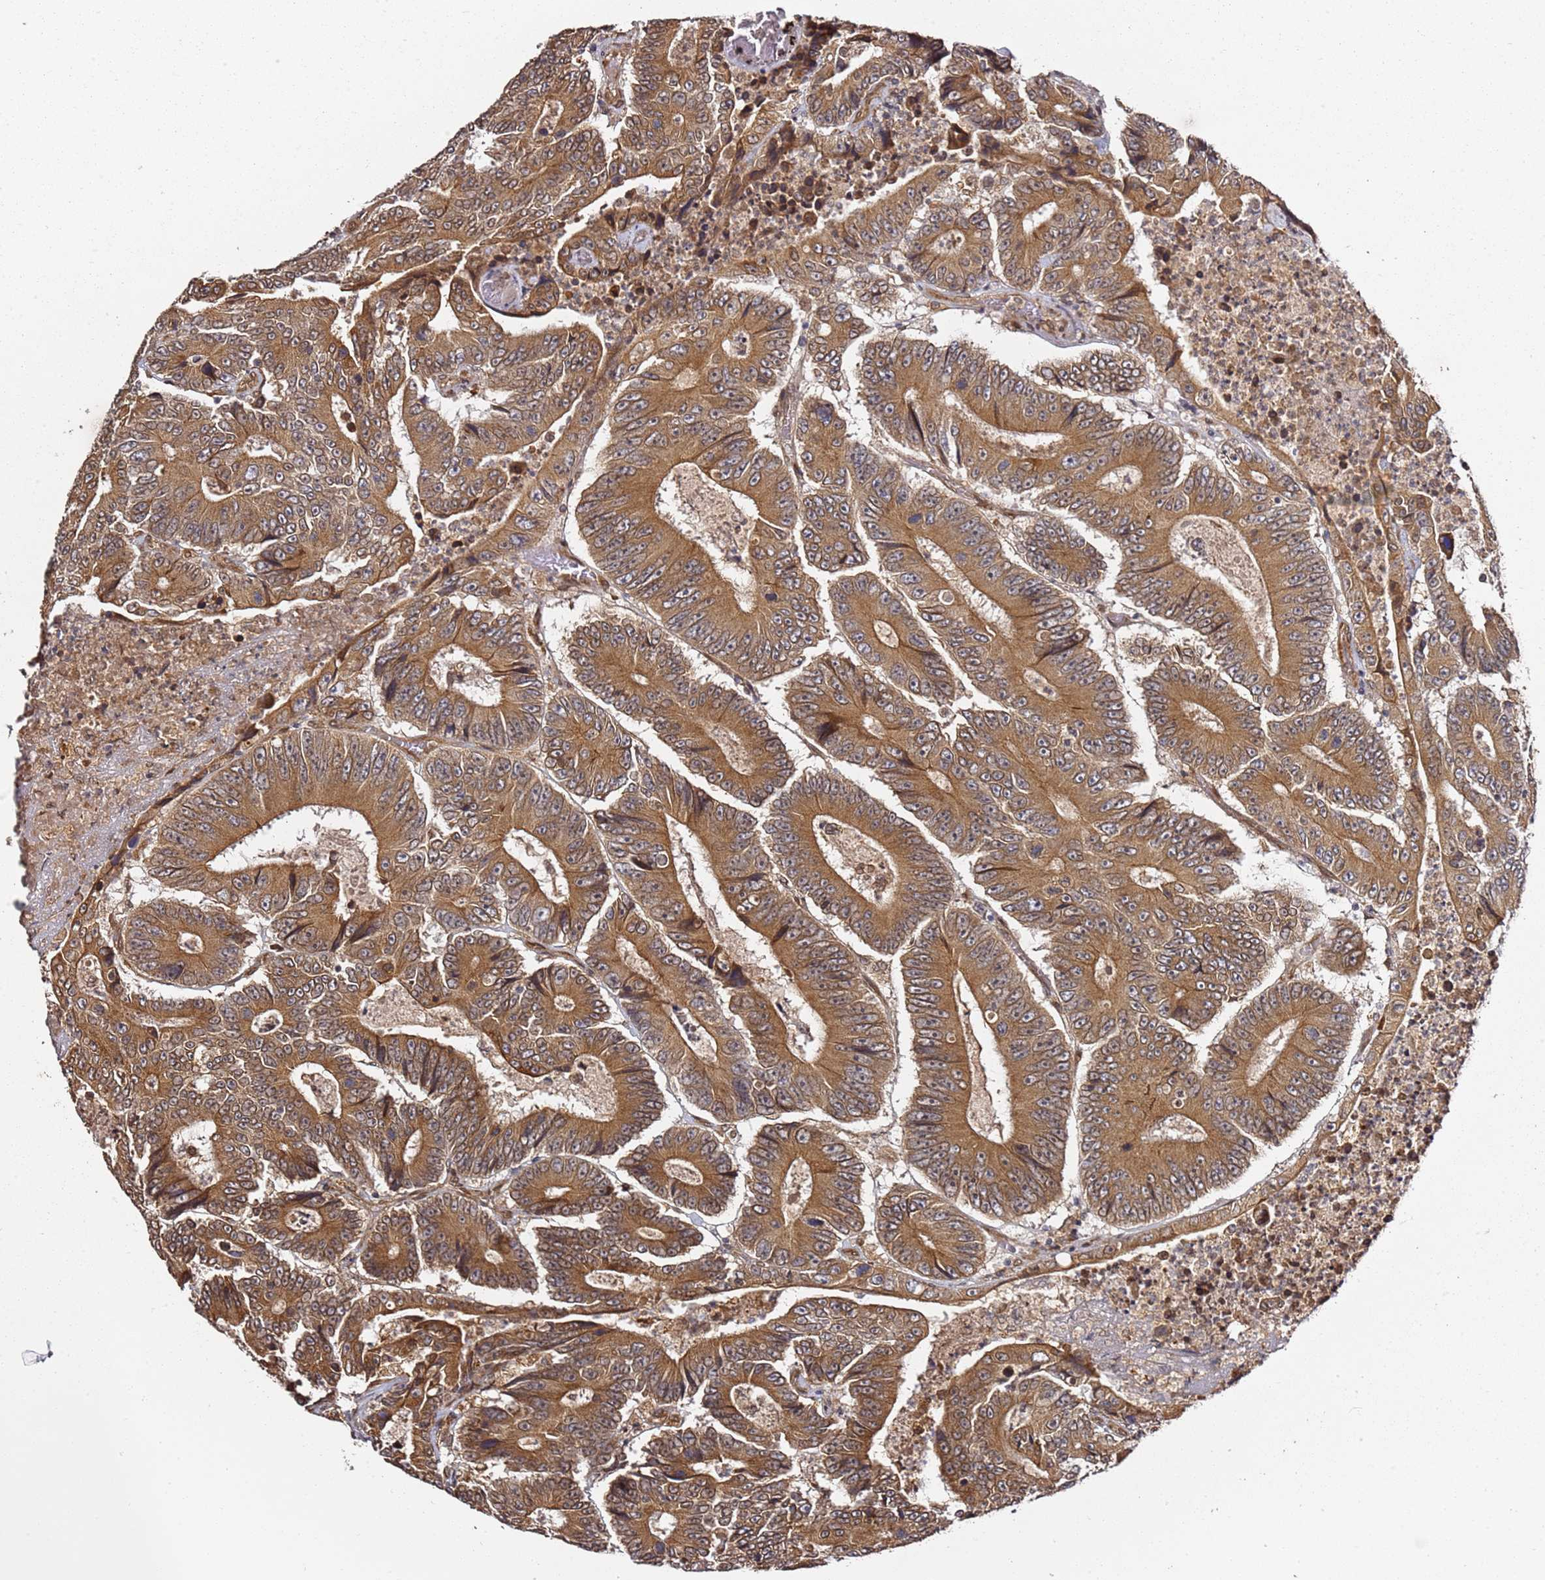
{"staining": {"intensity": "moderate", "quantity": ">75%", "location": "cytoplasmic/membranous"}, "tissue": "colorectal cancer", "cell_type": "Tumor cells", "image_type": "cancer", "snomed": [{"axis": "morphology", "description": "Adenocarcinoma, NOS"}, {"axis": "topography", "description": "Colon"}], "caption": "Immunohistochemical staining of human colorectal cancer shows medium levels of moderate cytoplasmic/membranous protein expression in approximately >75% of tumor cells. (DAB IHC, brown staining for protein, blue staining for nuclei).", "gene": "PRKAB2", "patient": {"sex": "male", "age": 83}}